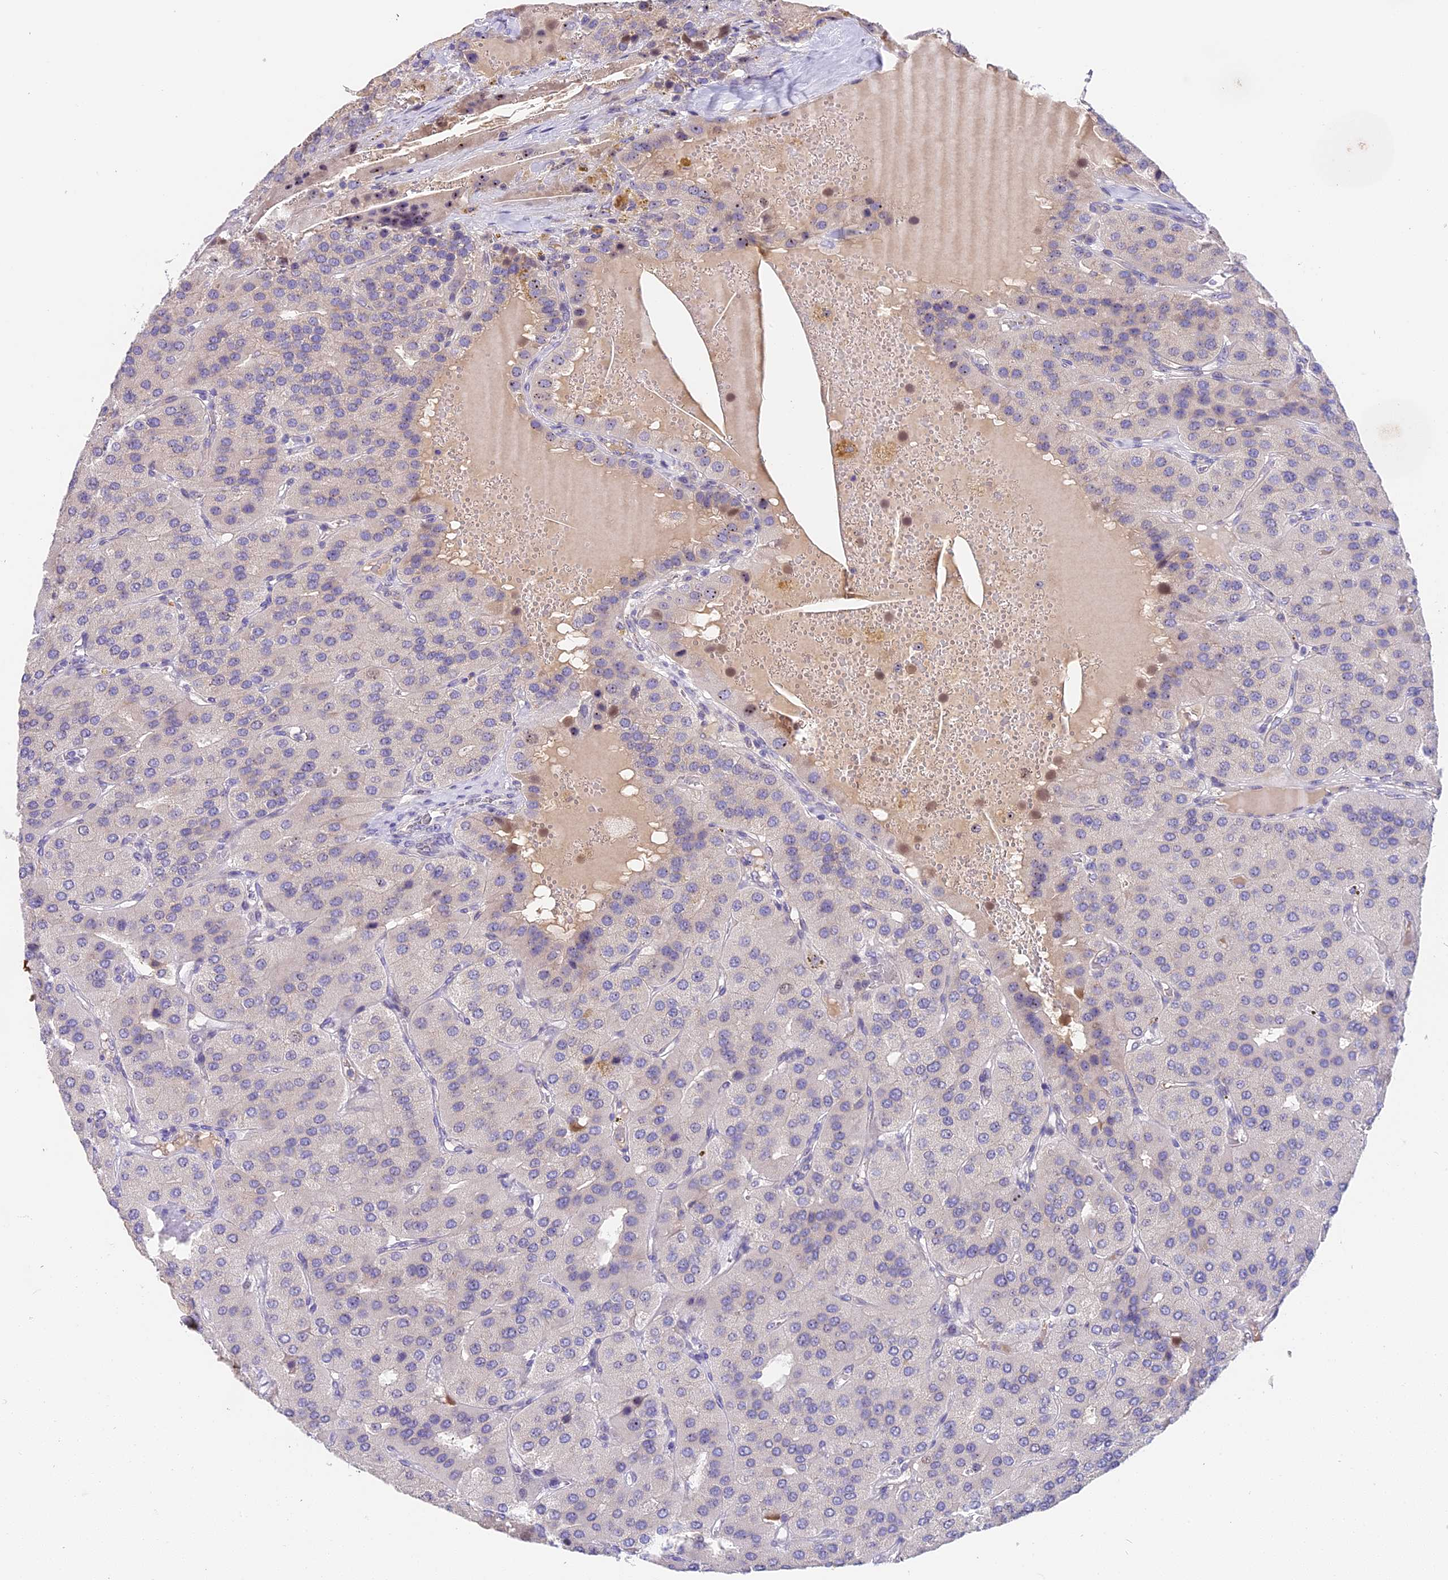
{"staining": {"intensity": "negative", "quantity": "none", "location": "none"}, "tissue": "parathyroid gland", "cell_type": "Glandular cells", "image_type": "normal", "snomed": [{"axis": "morphology", "description": "Normal tissue, NOS"}, {"axis": "morphology", "description": "Adenoma, NOS"}, {"axis": "topography", "description": "Parathyroid gland"}], "caption": "The micrograph demonstrates no significant expression in glandular cells of parathyroid gland.", "gene": "RAD51", "patient": {"sex": "female", "age": 86}}